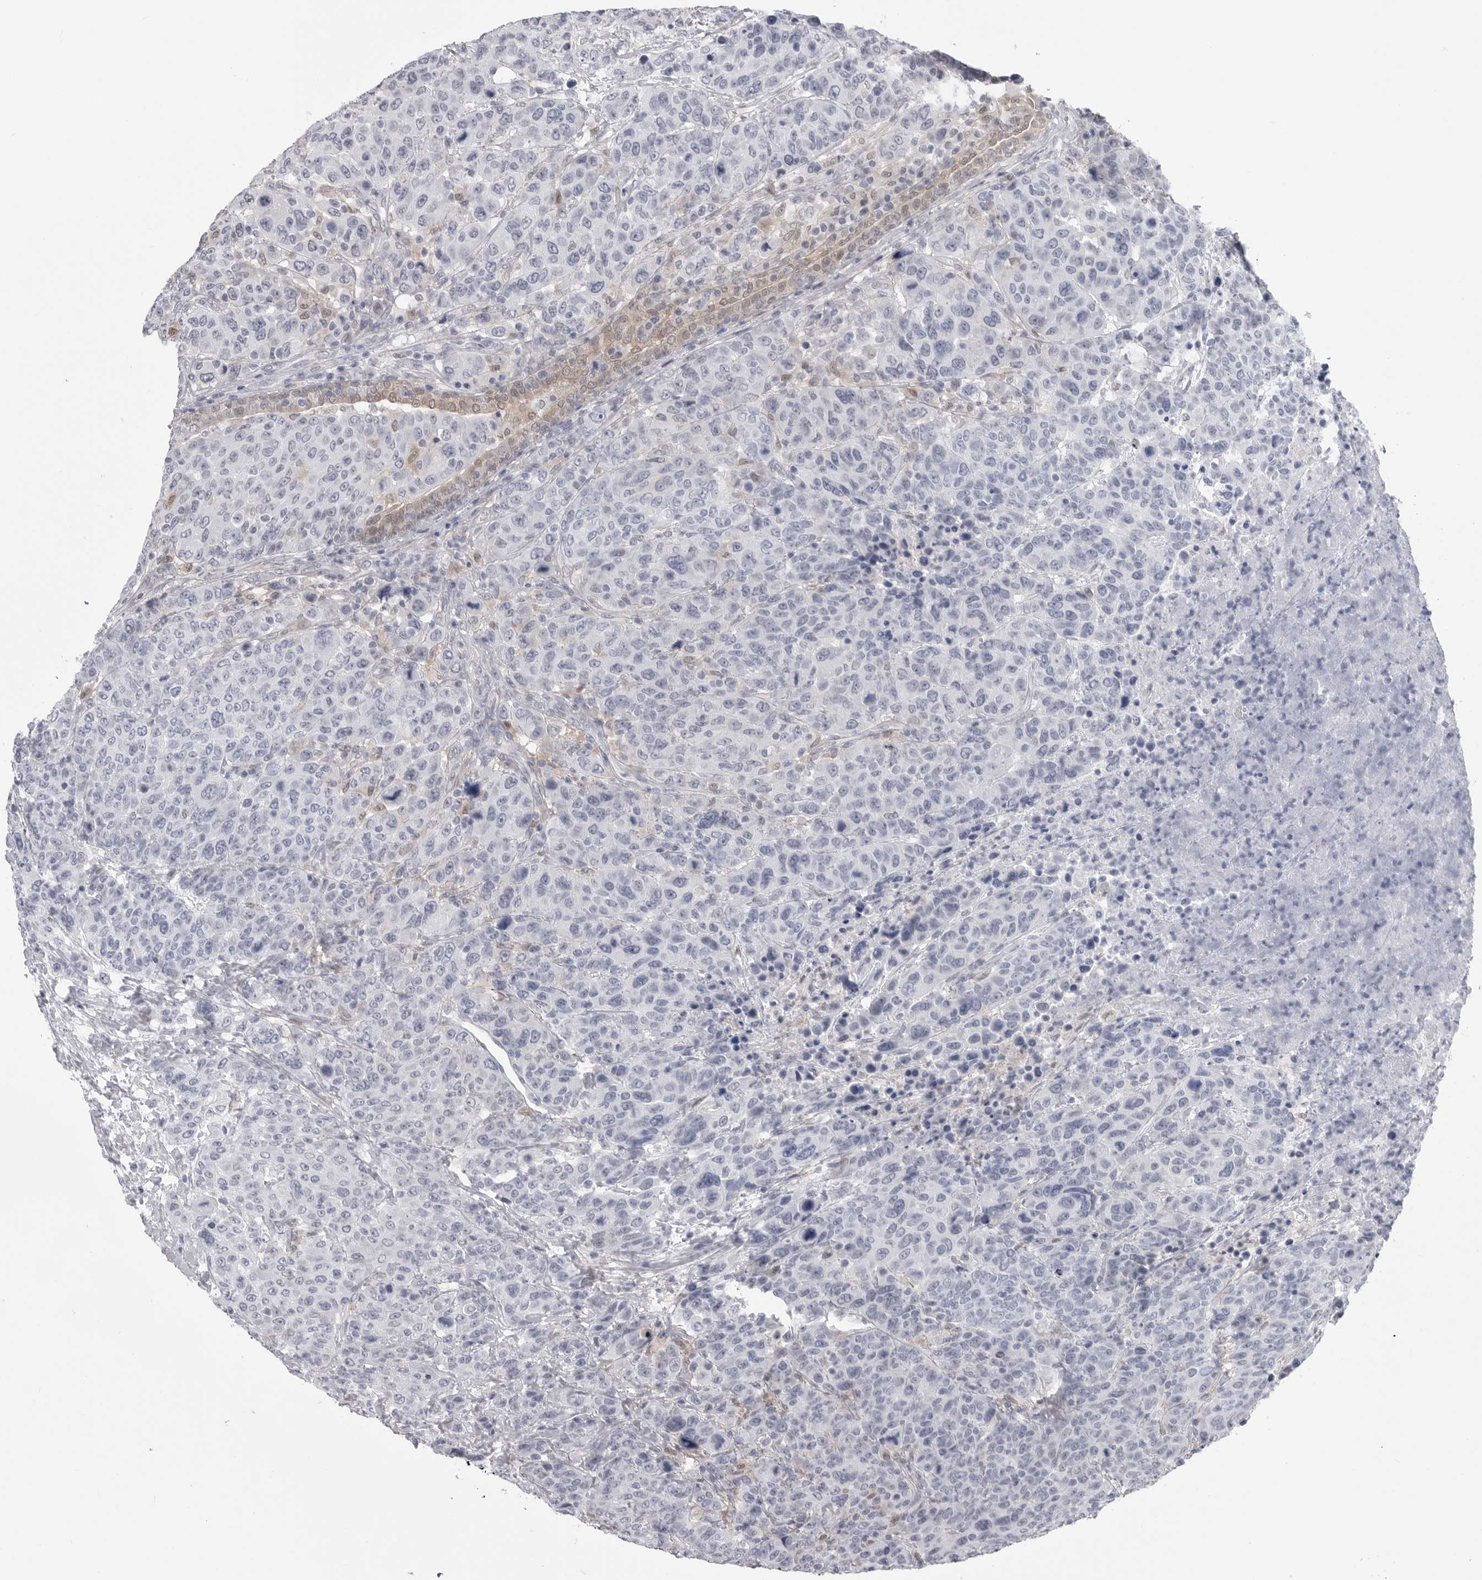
{"staining": {"intensity": "negative", "quantity": "none", "location": "none"}, "tissue": "breast cancer", "cell_type": "Tumor cells", "image_type": "cancer", "snomed": [{"axis": "morphology", "description": "Duct carcinoma"}, {"axis": "topography", "description": "Breast"}], "caption": "Immunohistochemistry (IHC) of human breast cancer shows no staining in tumor cells. (DAB immunohistochemistry with hematoxylin counter stain).", "gene": "PNPO", "patient": {"sex": "female", "age": 37}}